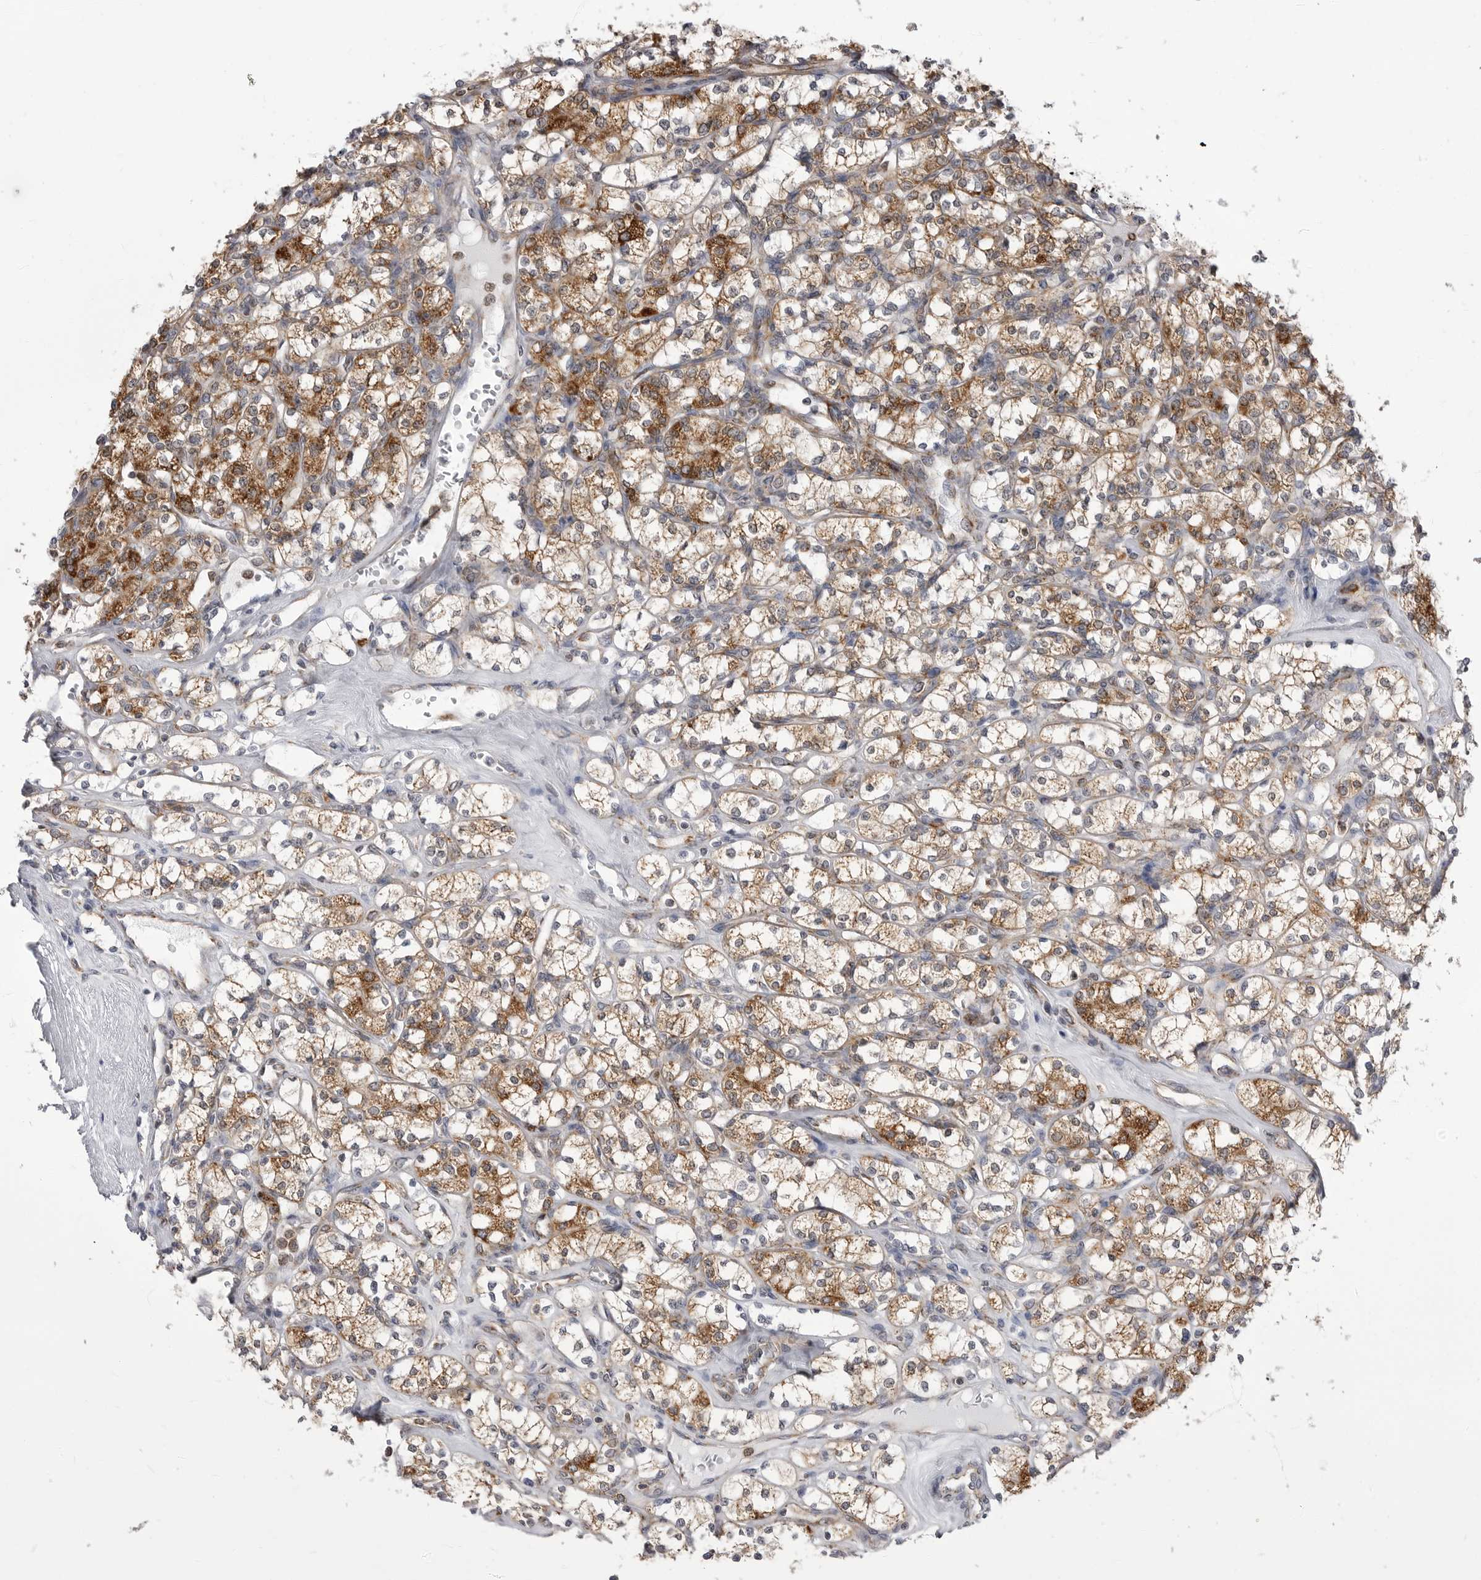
{"staining": {"intensity": "moderate", "quantity": ">75%", "location": "cytoplasmic/membranous"}, "tissue": "renal cancer", "cell_type": "Tumor cells", "image_type": "cancer", "snomed": [{"axis": "morphology", "description": "Adenocarcinoma, NOS"}, {"axis": "topography", "description": "Kidney"}], "caption": "Brown immunohistochemical staining in renal adenocarcinoma reveals moderate cytoplasmic/membranous expression in about >75% of tumor cells.", "gene": "FH", "patient": {"sex": "male", "age": 77}}